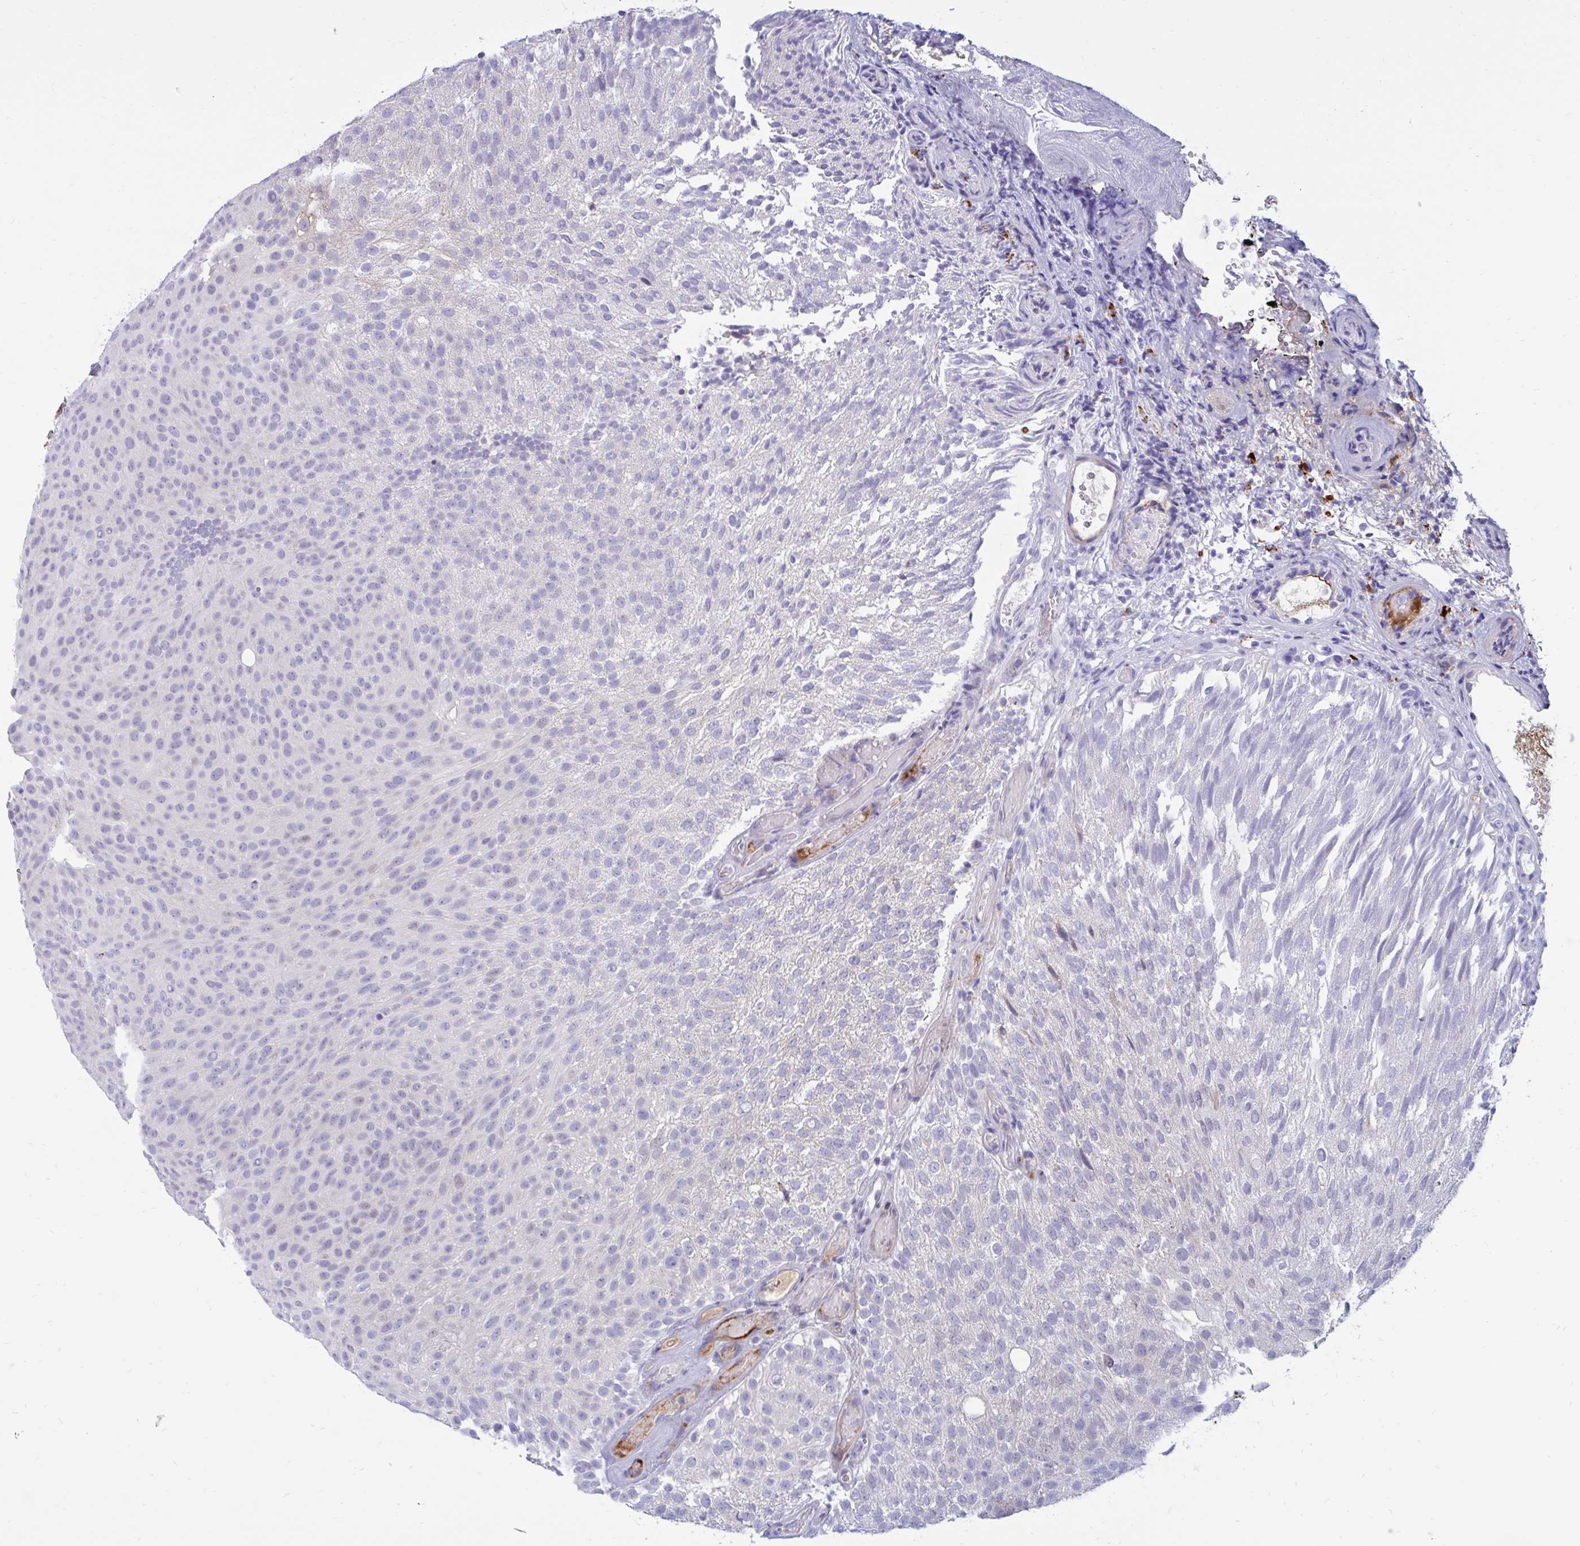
{"staining": {"intensity": "negative", "quantity": "none", "location": "none"}, "tissue": "urothelial cancer", "cell_type": "Tumor cells", "image_type": "cancer", "snomed": [{"axis": "morphology", "description": "Urothelial carcinoma, Low grade"}, {"axis": "topography", "description": "Urinary bladder"}], "caption": "Immunohistochemical staining of low-grade urothelial carcinoma shows no significant positivity in tumor cells. The staining is performed using DAB (3,3'-diaminobenzidine) brown chromogen with nuclei counter-stained in using hematoxylin.", "gene": "FAM219B", "patient": {"sex": "male", "age": 78}}